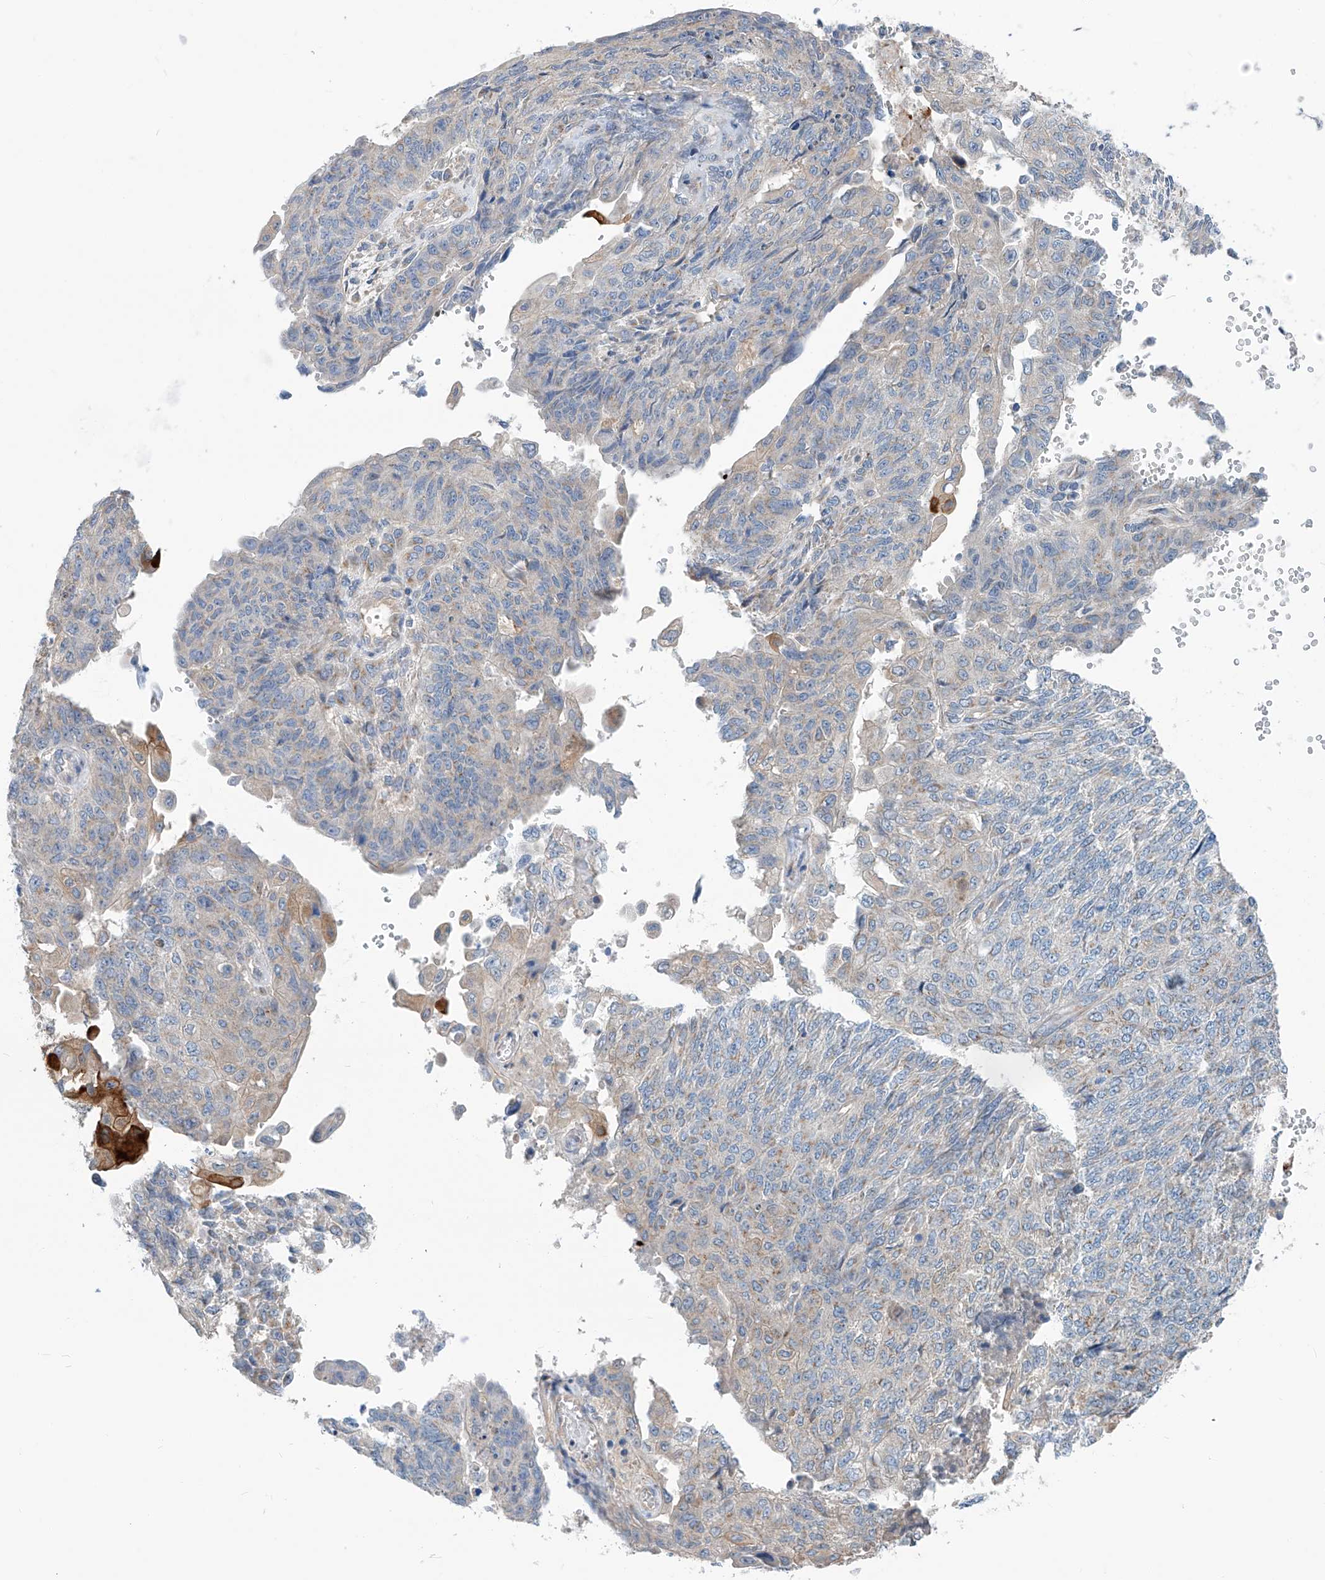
{"staining": {"intensity": "negative", "quantity": "none", "location": "none"}, "tissue": "endometrial cancer", "cell_type": "Tumor cells", "image_type": "cancer", "snomed": [{"axis": "morphology", "description": "Adenocarcinoma, NOS"}, {"axis": "topography", "description": "Endometrium"}], "caption": "Histopathology image shows no significant protein positivity in tumor cells of adenocarcinoma (endometrial).", "gene": "SLC22A7", "patient": {"sex": "female", "age": 32}}